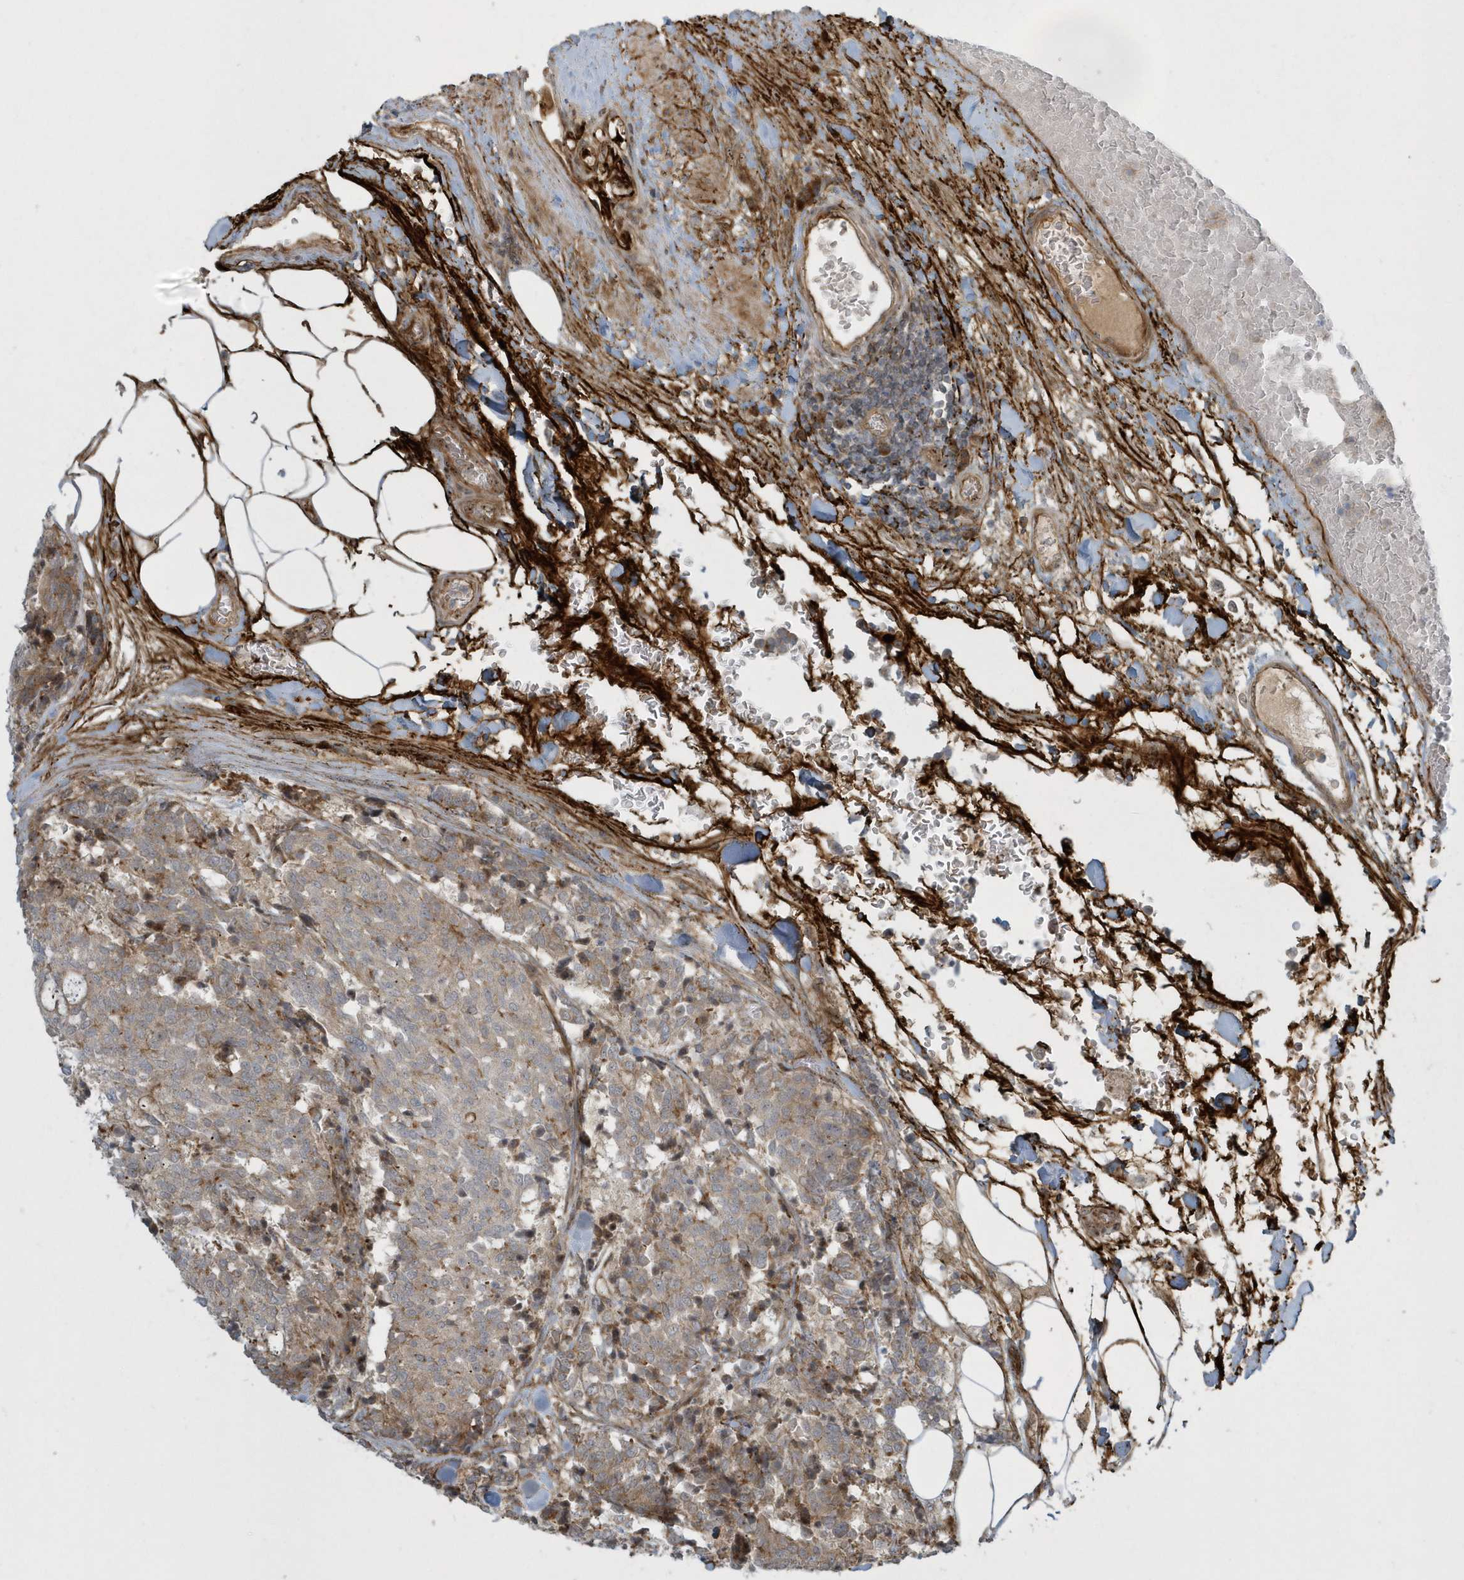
{"staining": {"intensity": "moderate", "quantity": "<25%", "location": "cytoplasmic/membranous"}, "tissue": "carcinoid", "cell_type": "Tumor cells", "image_type": "cancer", "snomed": [{"axis": "morphology", "description": "Carcinoid, malignant, NOS"}, {"axis": "topography", "description": "Pancreas"}], "caption": "This photomicrograph displays immunohistochemistry staining of human malignant carcinoid, with low moderate cytoplasmic/membranous positivity in about <25% of tumor cells.", "gene": "MASP2", "patient": {"sex": "female", "age": 54}}